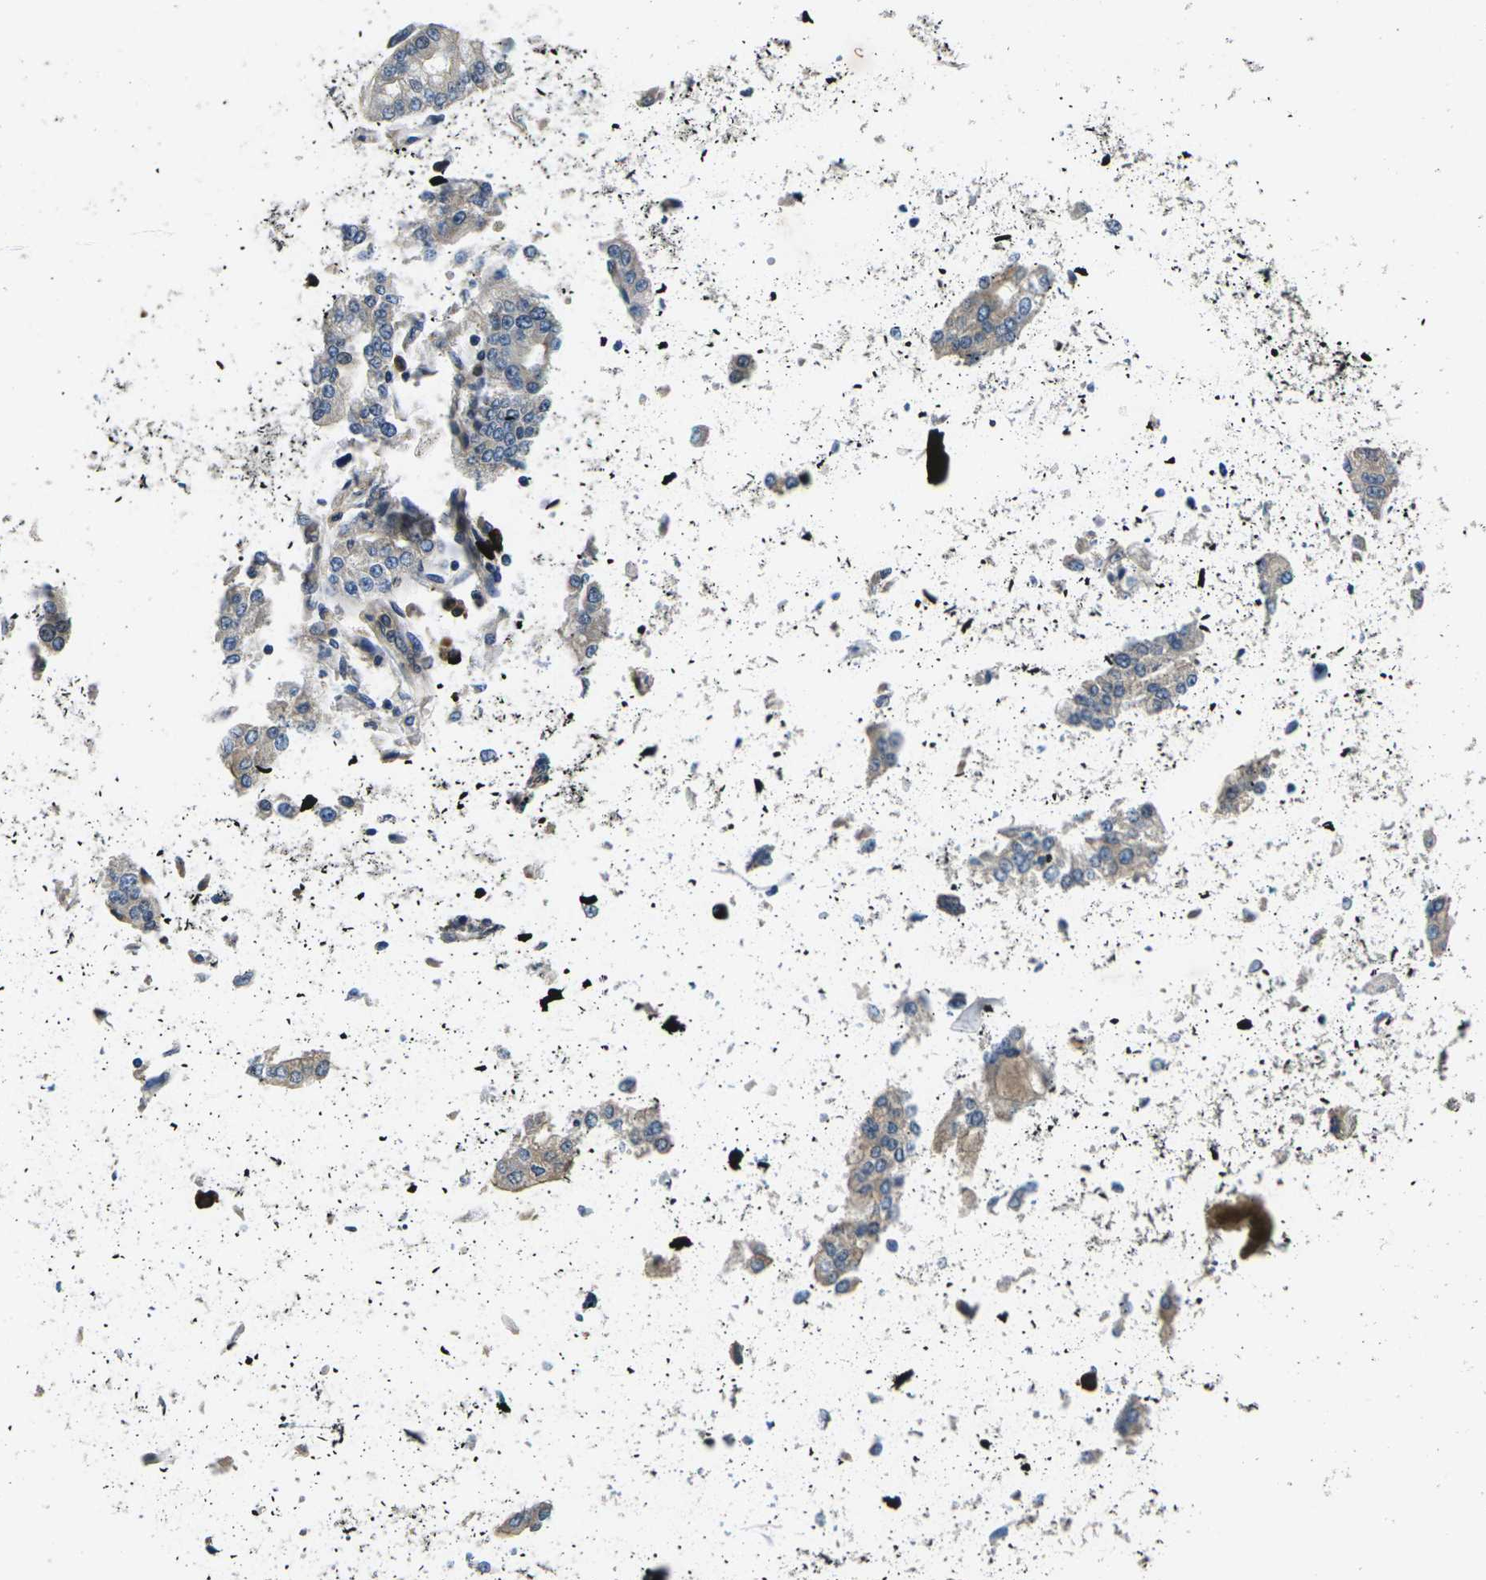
{"staining": {"intensity": "weak", "quantity": "<25%", "location": "cytoplasmic/membranous"}, "tissue": "stomach cancer", "cell_type": "Tumor cells", "image_type": "cancer", "snomed": [{"axis": "morphology", "description": "Adenocarcinoma, NOS"}, {"axis": "topography", "description": "Stomach"}], "caption": "An immunohistochemistry (IHC) histopathology image of adenocarcinoma (stomach) is shown. There is no staining in tumor cells of adenocarcinoma (stomach).", "gene": "PLCE1", "patient": {"sex": "female", "age": 65}}